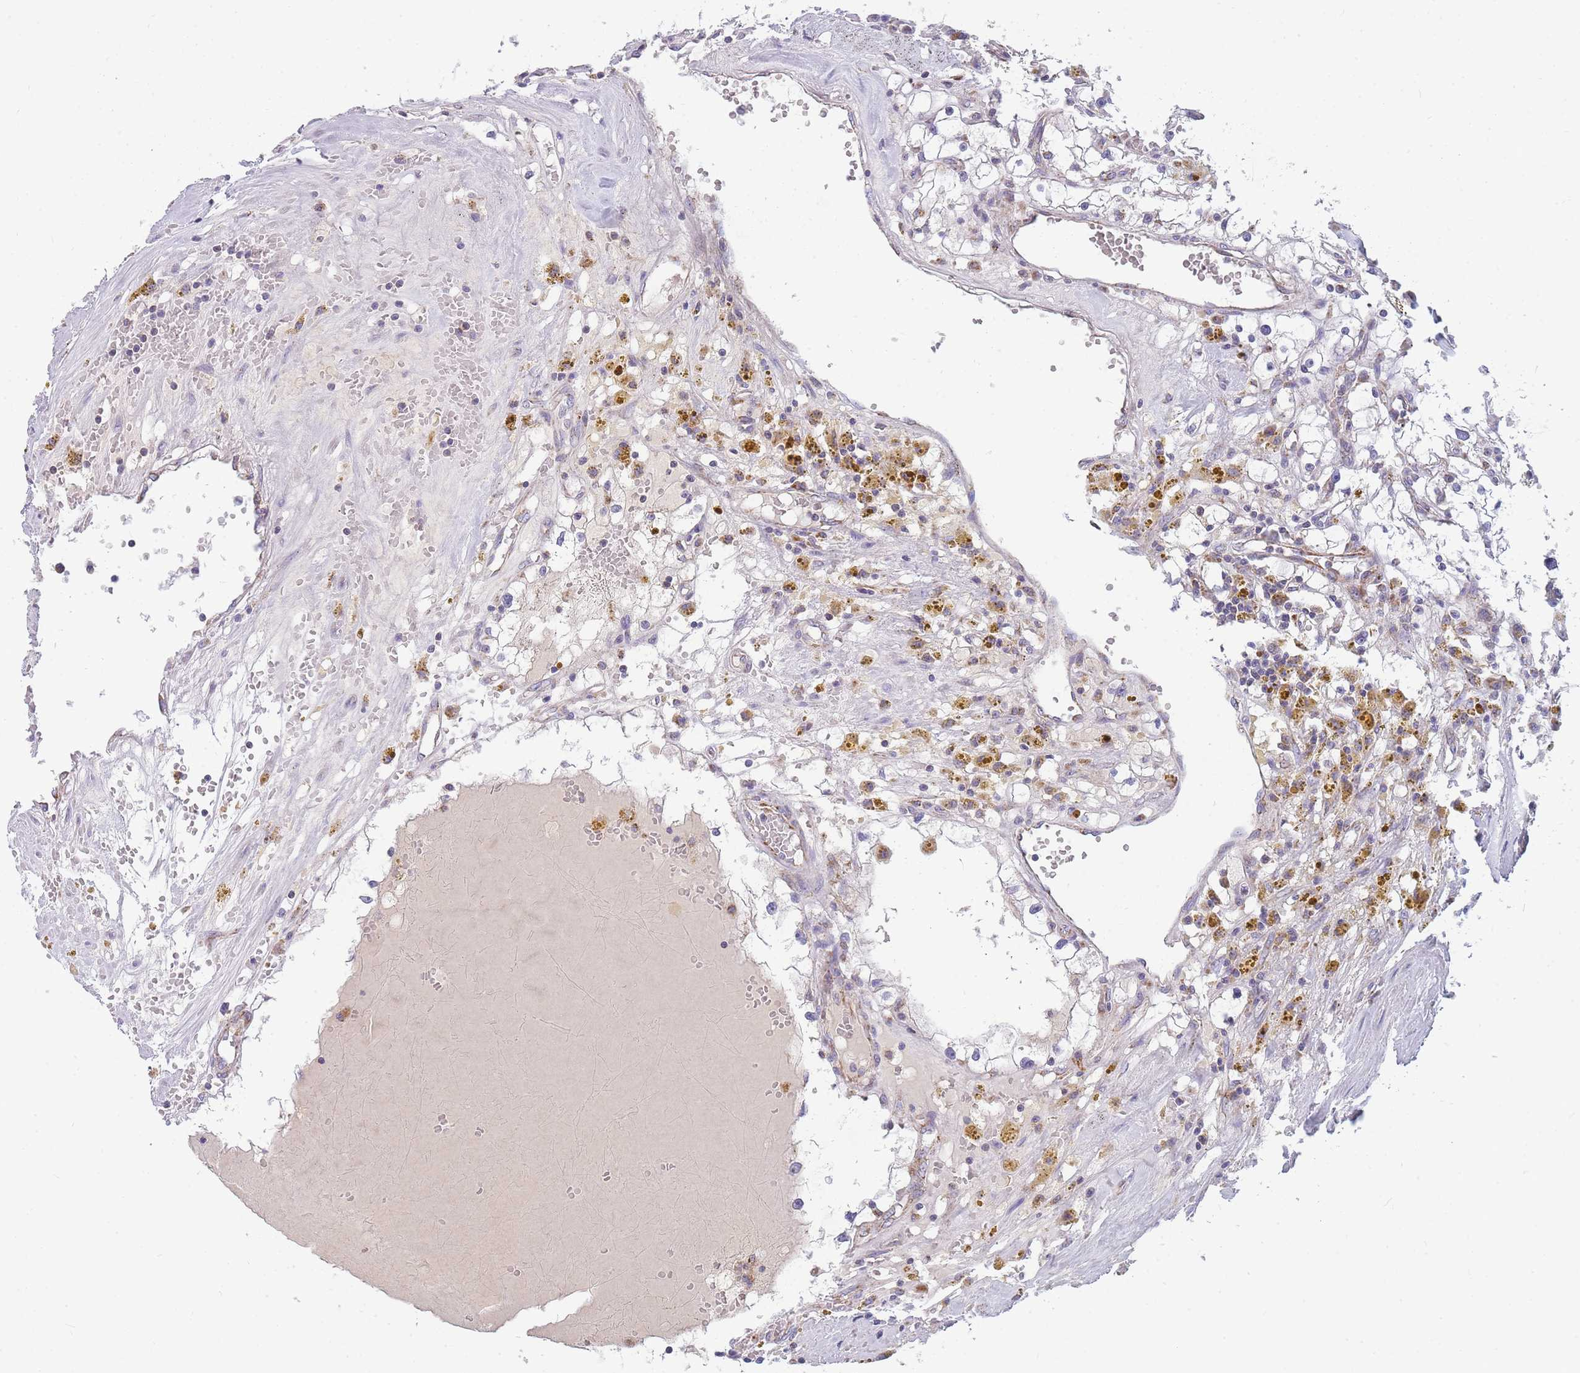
{"staining": {"intensity": "negative", "quantity": "none", "location": "none"}, "tissue": "renal cancer", "cell_type": "Tumor cells", "image_type": "cancer", "snomed": [{"axis": "morphology", "description": "Adenocarcinoma, NOS"}, {"axis": "topography", "description": "Kidney"}], "caption": "High power microscopy photomicrograph of an immunohistochemistry (IHC) micrograph of adenocarcinoma (renal), revealing no significant positivity in tumor cells. Brightfield microscopy of immunohistochemistry (IHC) stained with DAB (brown) and hematoxylin (blue), captured at high magnification.", "gene": "MRPS11", "patient": {"sex": "male", "age": 56}}